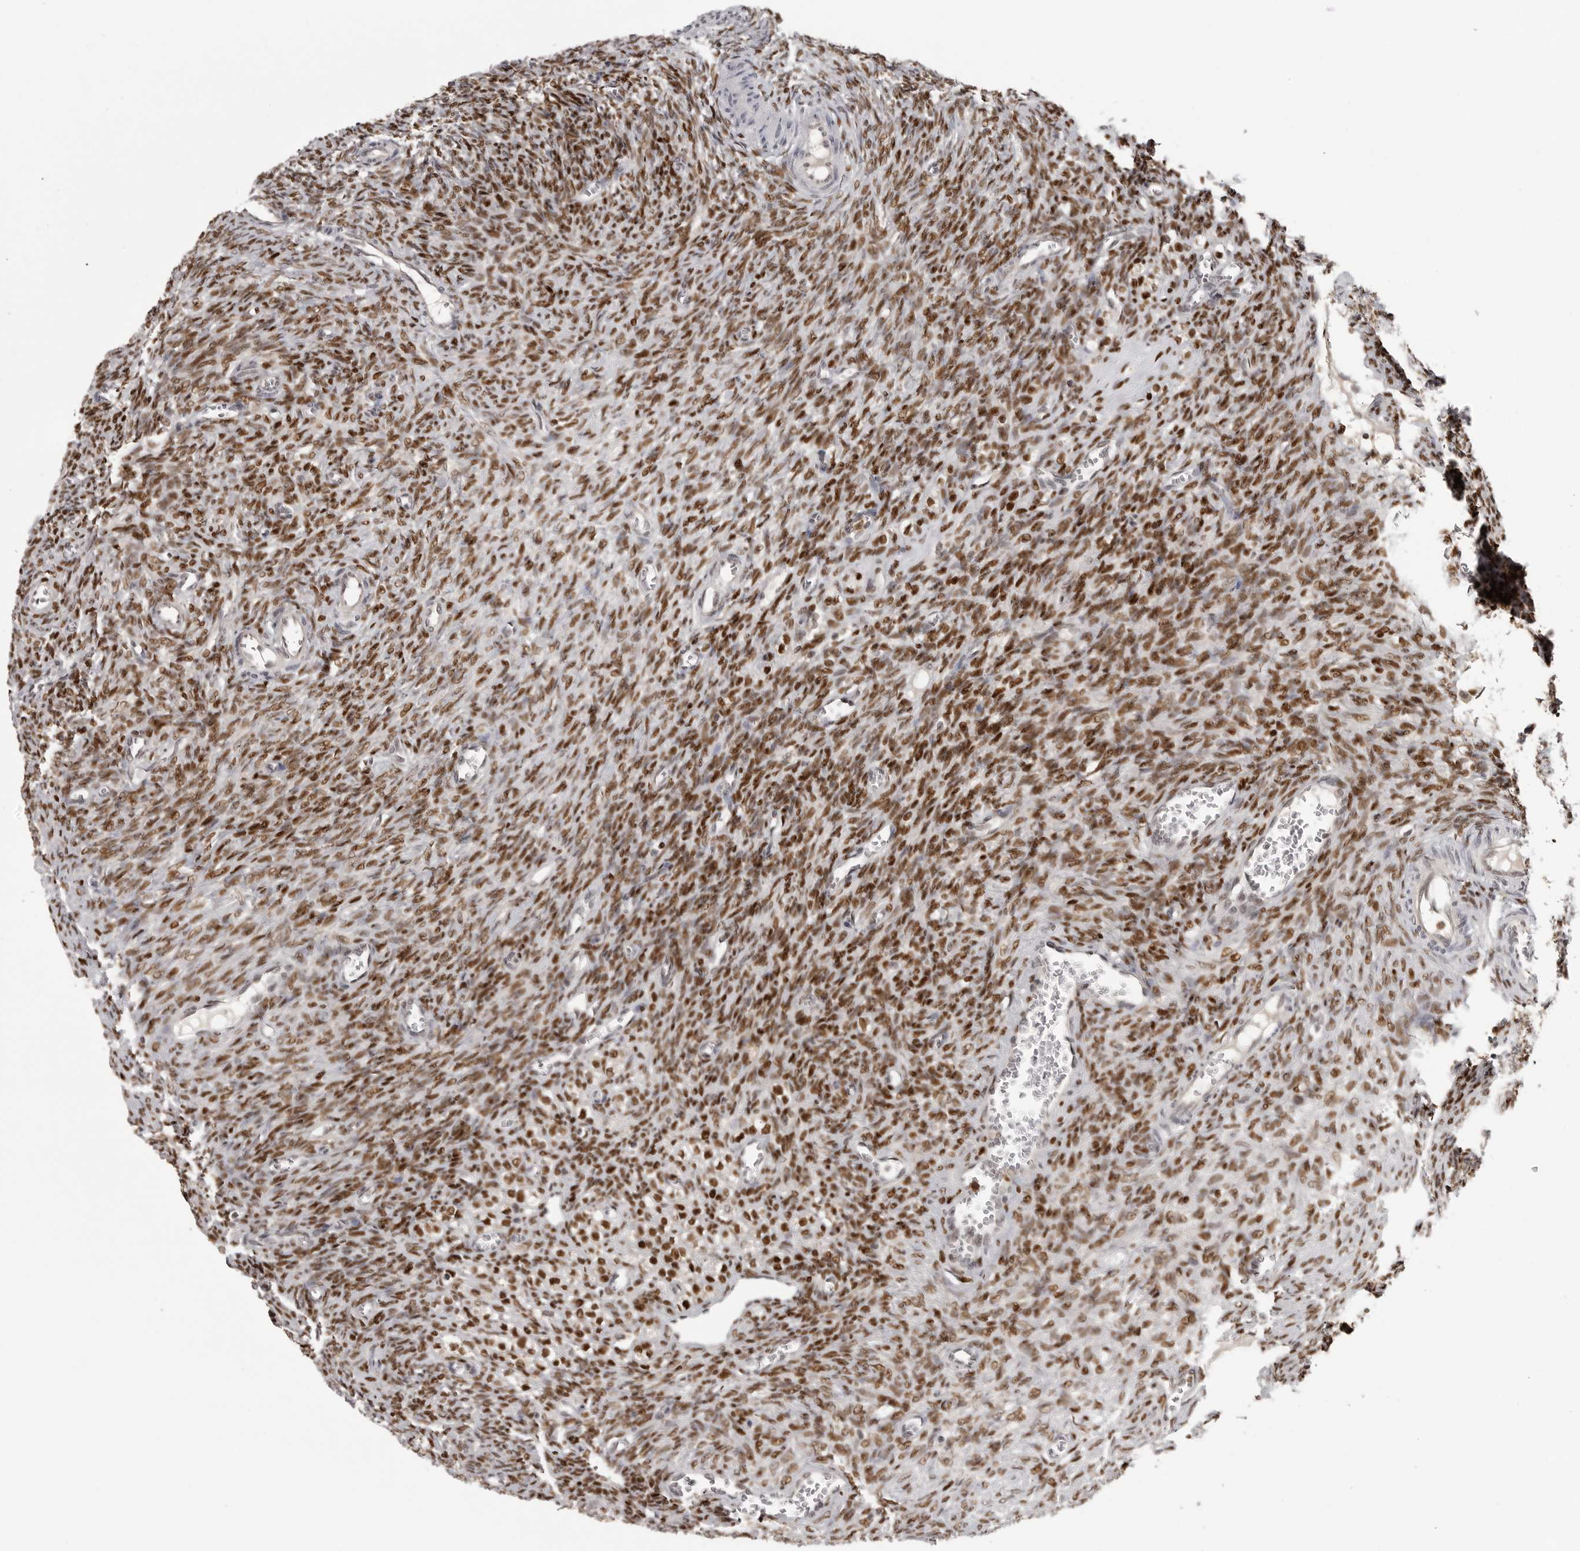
{"staining": {"intensity": "strong", "quantity": ">75%", "location": "nuclear"}, "tissue": "ovary", "cell_type": "Ovarian stroma cells", "image_type": "normal", "snomed": [{"axis": "morphology", "description": "Normal tissue, NOS"}, {"axis": "topography", "description": "Ovary"}], "caption": "Protein analysis of normal ovary reveals strong nuclear expression in about >75% of ovarian stroma cells.", "gene": "PEG3", "patient": {"sex": "female", "age": 27}}